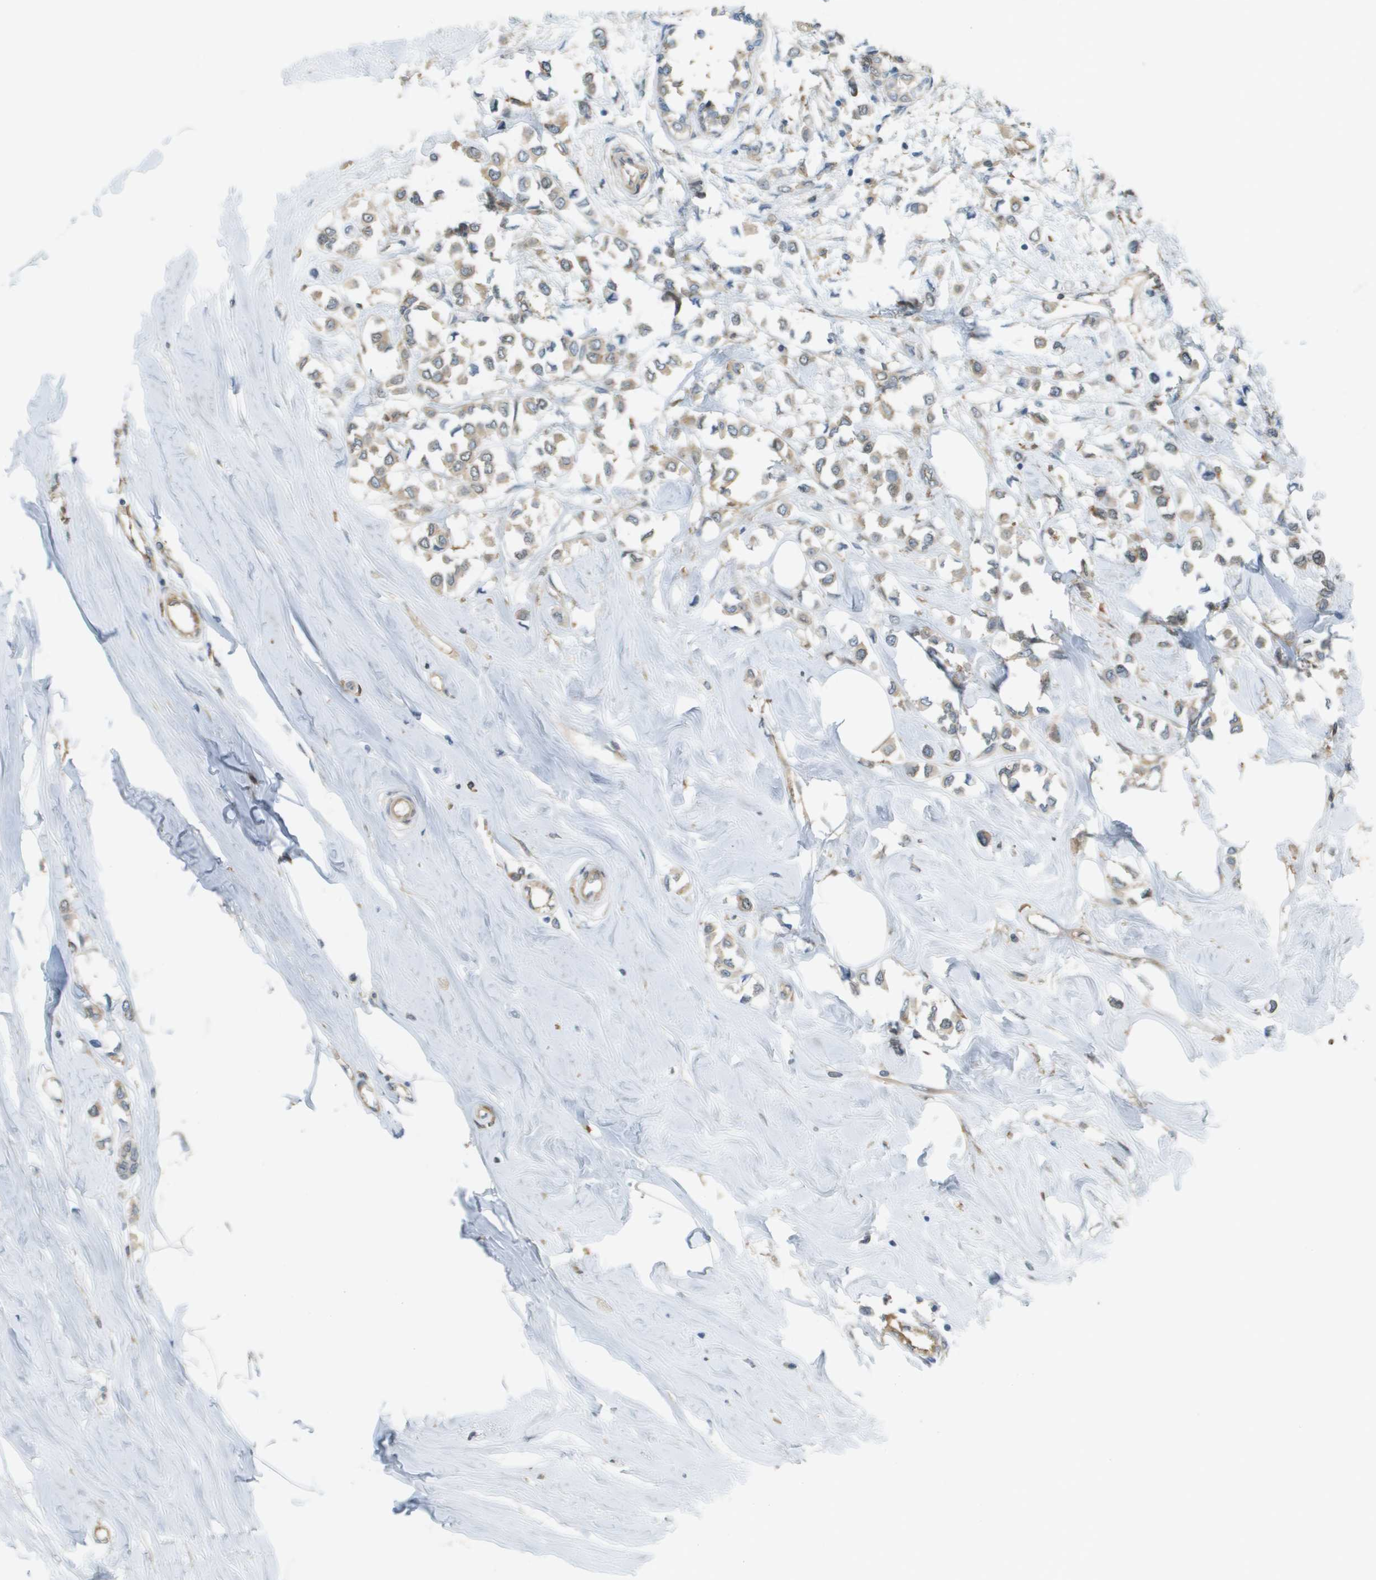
{"staining": {"intensity": "weak", "quantity": ">75%", "location": "cytoplasmic/membranous"}, "tissue": "breast cancer", "cell_type": "Tumor cells", "image_type": "cancer", "snomed": [{"axis": "morphology", "description": "Lobular carcinoma"}, {"axis": "topography", "description": "Breast"}], "caption": "High-power microscopy captured an IHC photomicrograph of breast lobular carcinoma, revealing weak cytoplasmic/membranous staining in approximately >75% of tumor cells.", "gene": "CORO1B", "patient": {"sex": "female", "age": 51}}